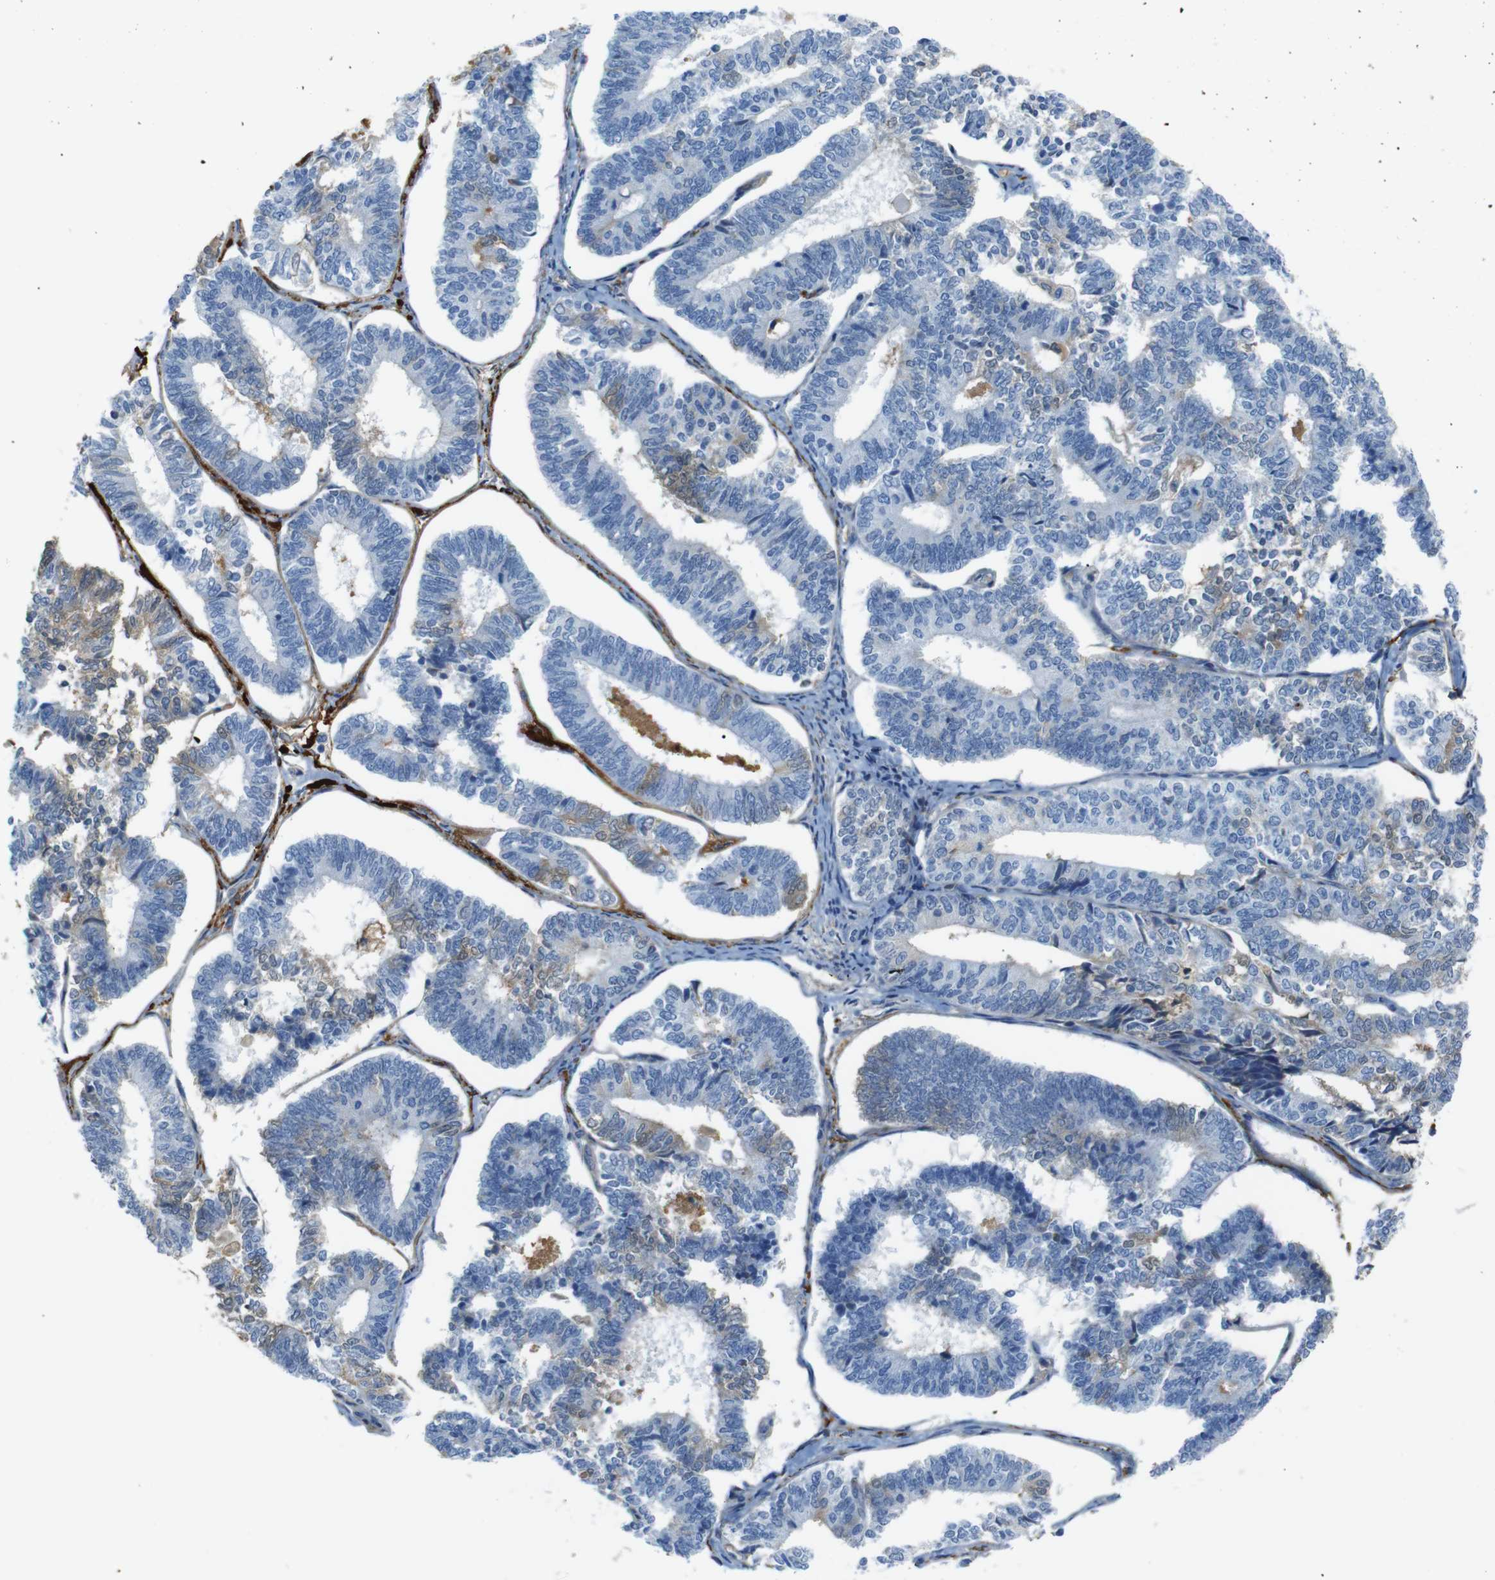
{"staining": {"intensity": "moderate", "quantity": "<25%", "location": "cytoplasmic/membranous"}, "tissue": "endometrial cancer", "cell_type": "Tumor cells", "image_type": "cancer", "snomed": [{"axis": "morphology", "description": "Adenocarcinoma, NOS"}, {"axis": "topography", "description": "Endometrium"}], "caption": "Human endometrial adenocarcinoma stained for a protein (brown) reveals moderate cytoplasmic/membranous positive staining in about <25% of tumor cells.", "gene": "SERPINA1", "patient": {"sex": "female", "age": 70}}